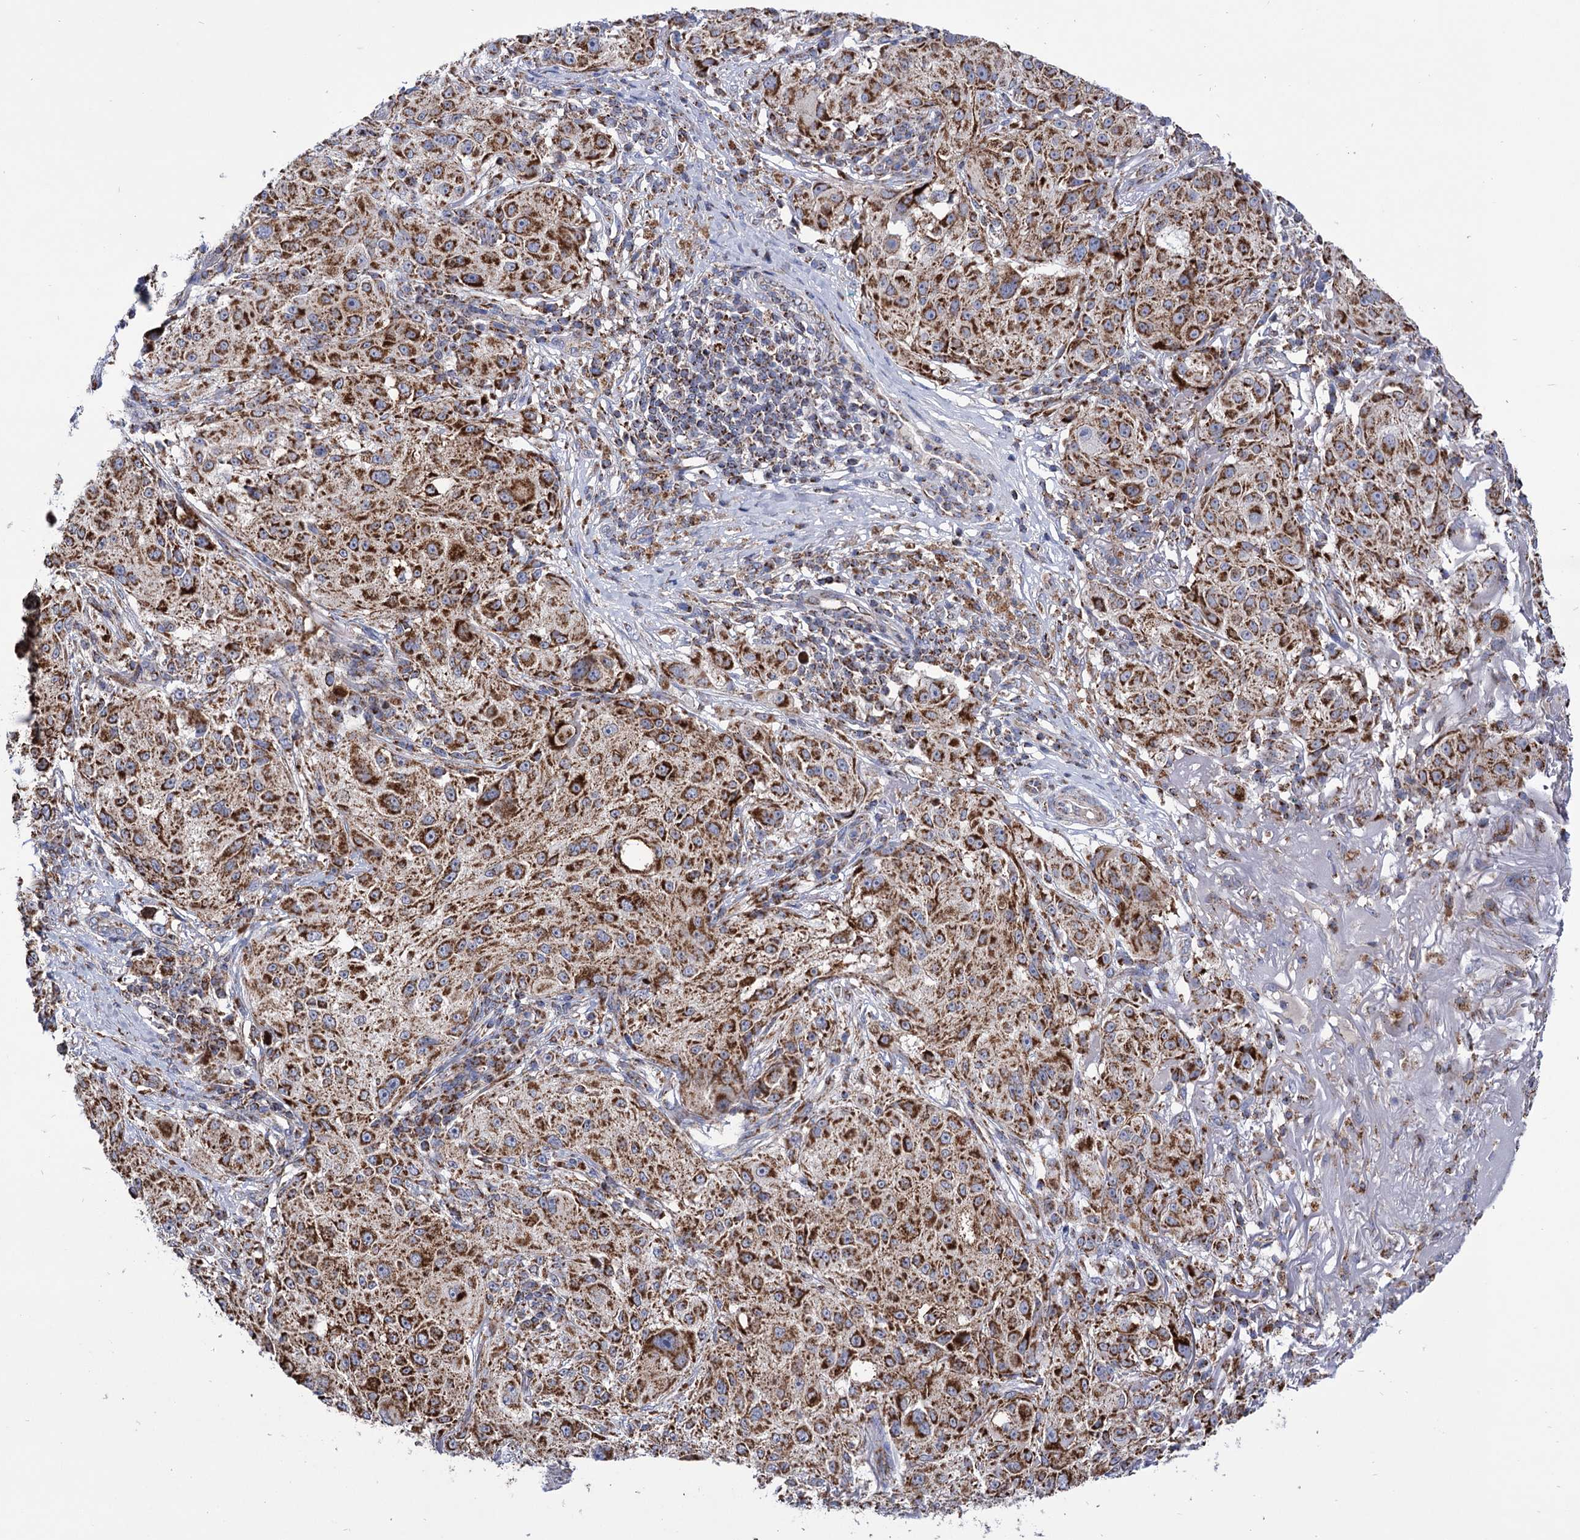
{"staining": {"intensity": "strong", "quantity": ">75%", "location": "cytoplasmic/membranous"}, "tissue": "melanoma", "cell_type": "Tumor cells", "image_type": "cancer", "snomed": [{"axis": "morphology", "description": "Necrosis, NOS"}, {"axis": "morphology", "description": "Malignant melanoma, NOS"}, {"axis": "topography", "description": "Skin"}], "caption": "Immunohistochemical staining of melanoma reveals strong cytoplasmic/membranous protein staining in about >75% of tumor cells.", "gene": "ABHD10", "patient": {"sex": "female", "age": 87}}